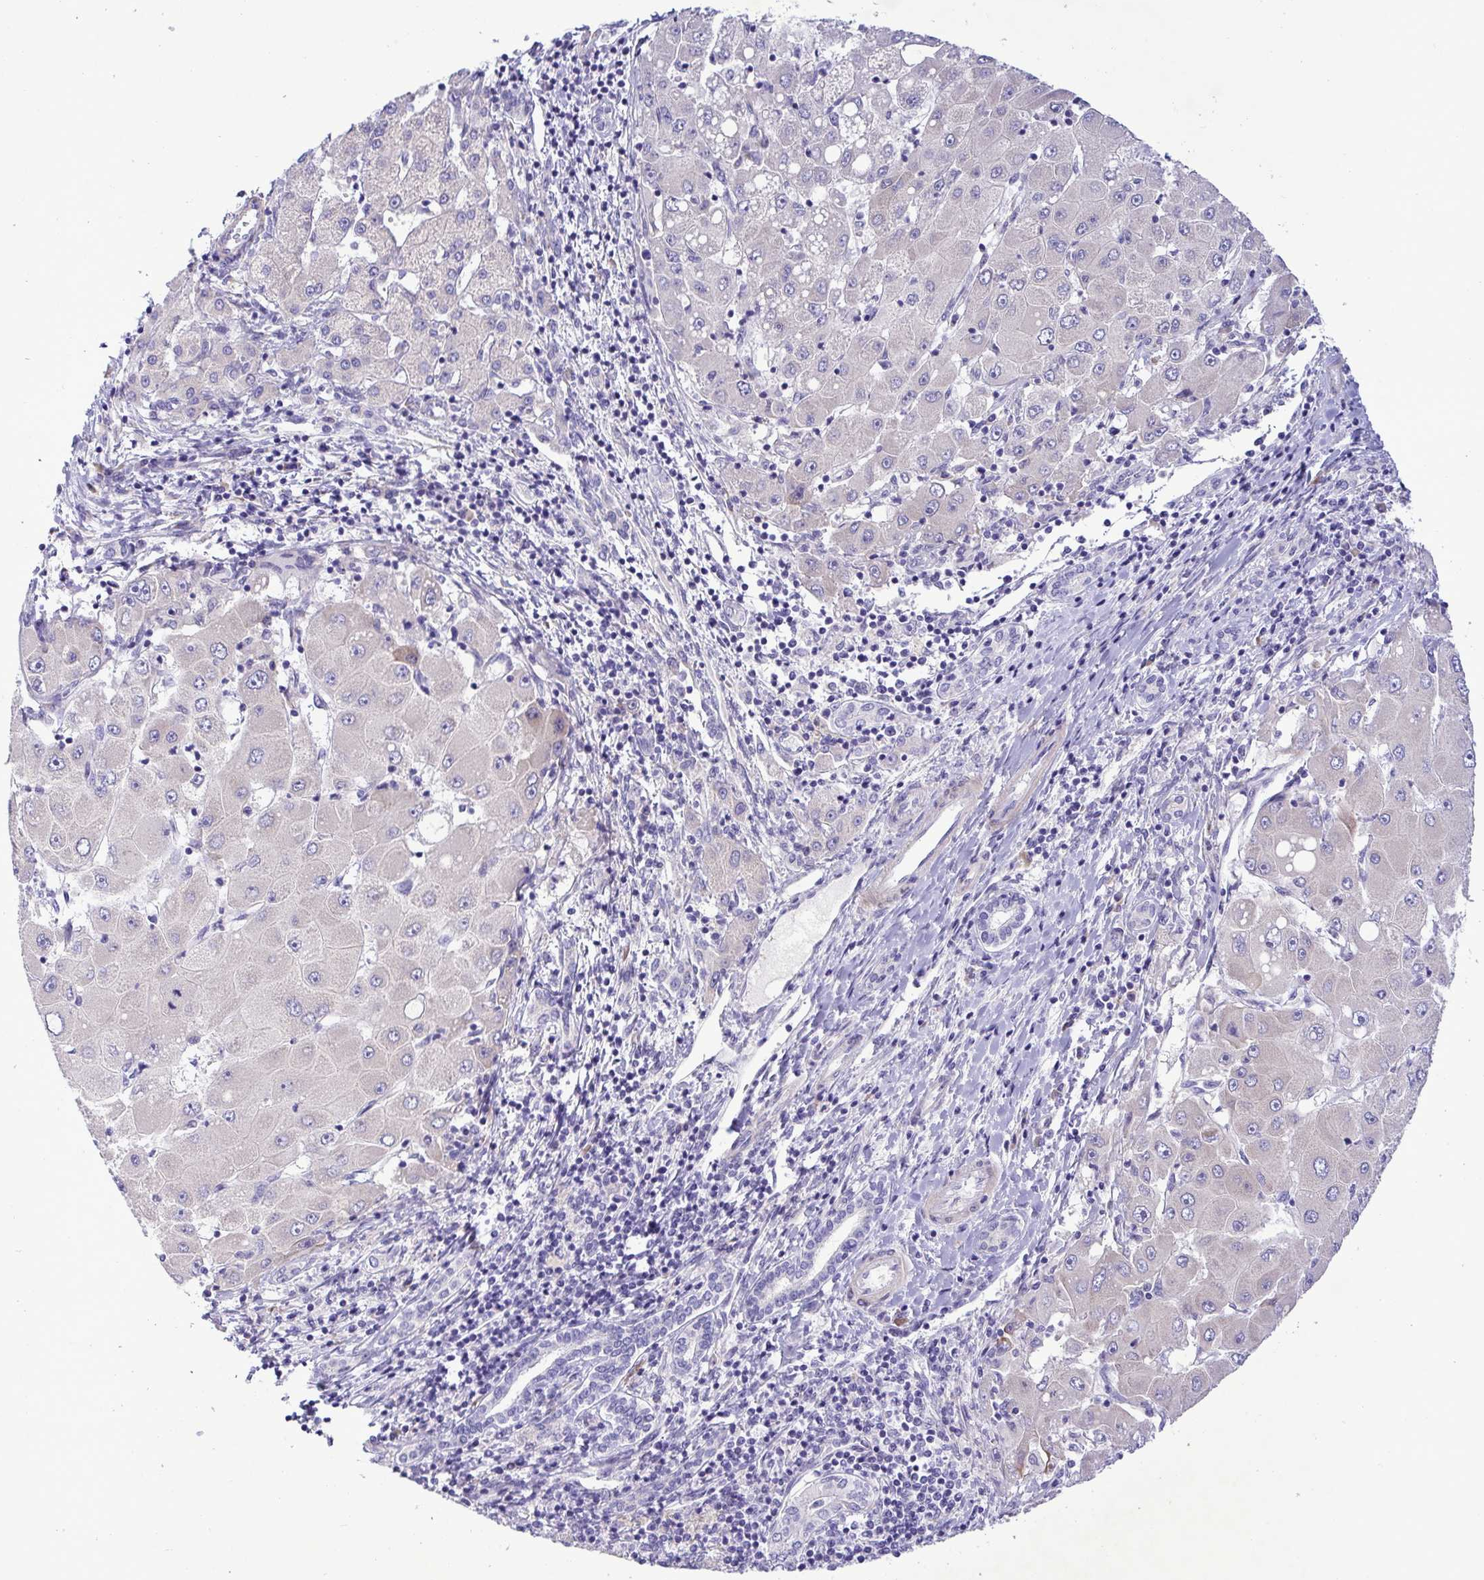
{"staining": {"intensity": "negative", "quantity": "none", "location": "none"}, "tissue": "liver cancer", "cell_type": "Tumor cells", "image_type": "cancer", "snomed": [{"axis": "morphology", "description": "Carcinoma, Hepatocellular, NOS"}, {"axis": "topography", "description": "Liver"}], "caption": "DAB immunohistochemical staining of human liver cancer (hepatocellular carcinoma) exhibits no significant staining in tumor cells.", "gene": "FAM86B1", "patient": {"sex": "male", "age": 40}}